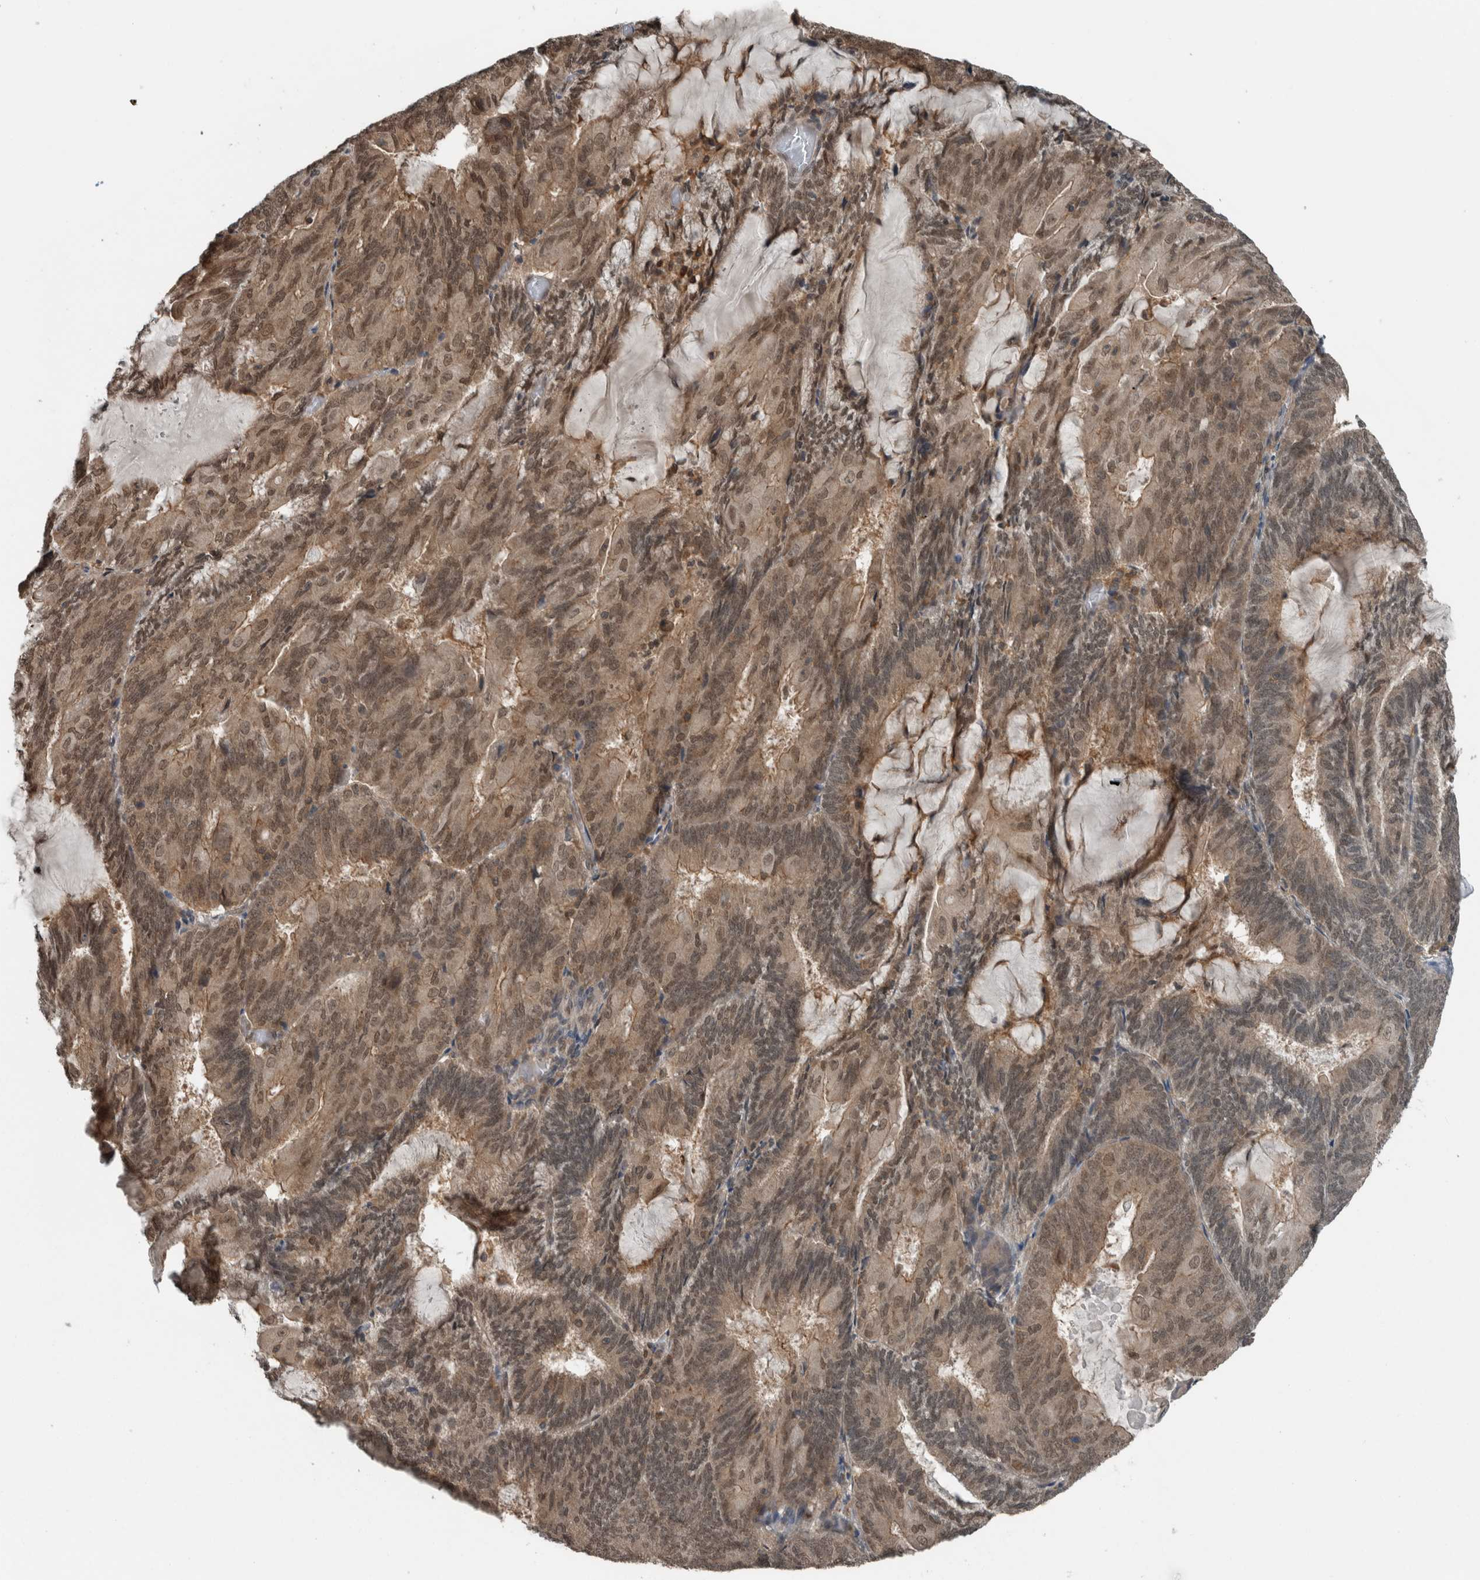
{"staining": {"intensity": "weak", "quantity": ">75%", "location": "cytoplasmic/membranous,nuclear"}, "tissue": "endometrial cancer", "cell_type": "Tumor cells", "image_type": "cancer", "snomed": [{"axis": "morphology", "description": "Adenocarcinoma, NOS"}, {"axis": "topography", "description": "Endometrium"}], "caption": "Immunohistochemical staining of endometrial cancer (adenocarcinoma) reveals low levels of weak cytoplasmic/membranous and nuclear protein expression in about >75% of tumor cells.", "gene": "SPAG7", "patient": {"sex": "female", "age": 81}}